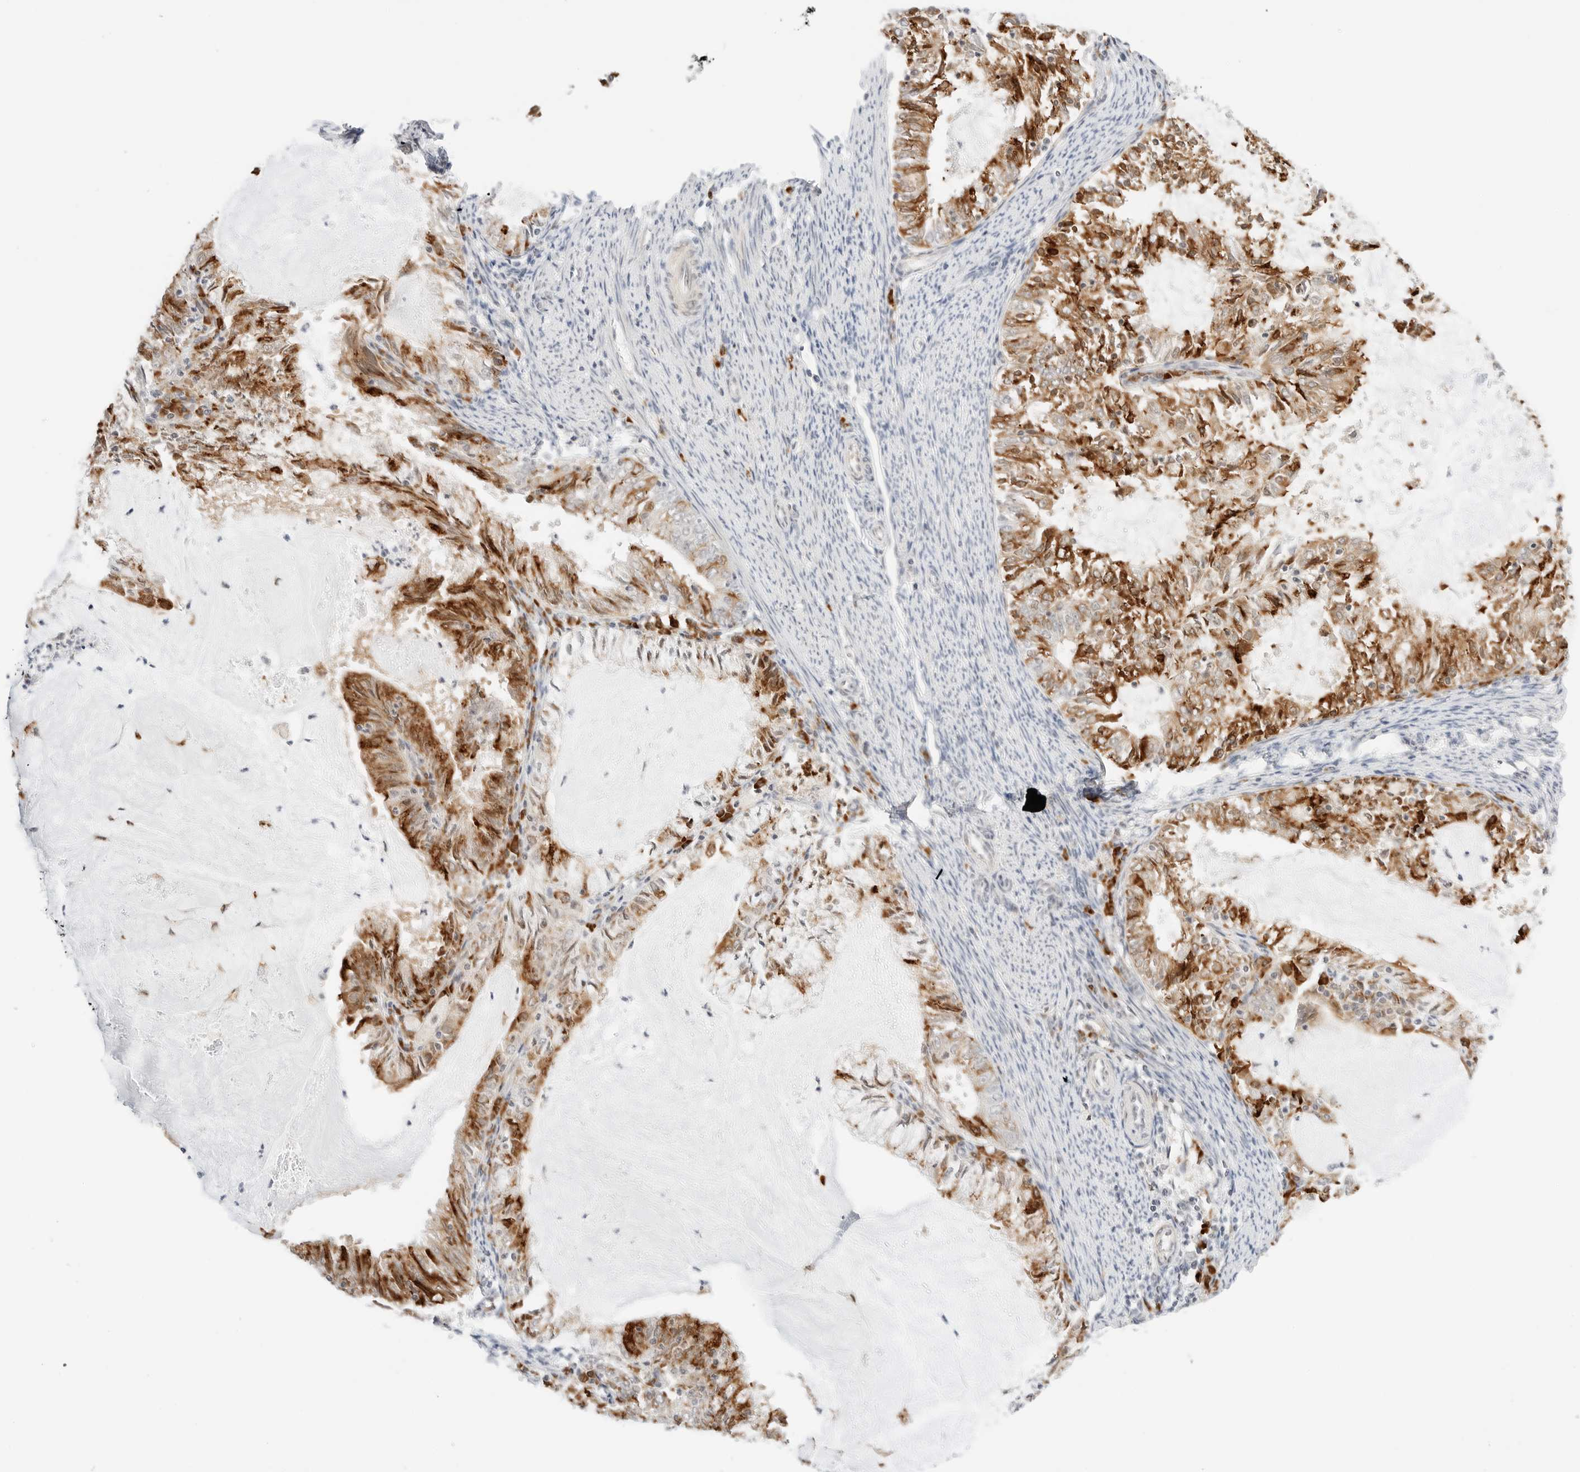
{"staining": {"intensity": "moderate", "quantity": ">75%", "location": "cytoplasmic/membranous"}, "tissue": "endometrial cancer", "cell_type": "Tumor cells", "image_type": "cancer", "snomed": [{"axis": "morphology", "description": "Adenocarcinoma, NOS"}, {"axis": "topography", "description": "Endometrium"}], "caption": "Protein staining of endometrial adenocarcinoma tissue demonstrates moderate cytoplasmic/membranous positivity in approximately >75% of tumor cells.", "gene": "TEKT2", "patient": {"sex": "female", "age": 57}}